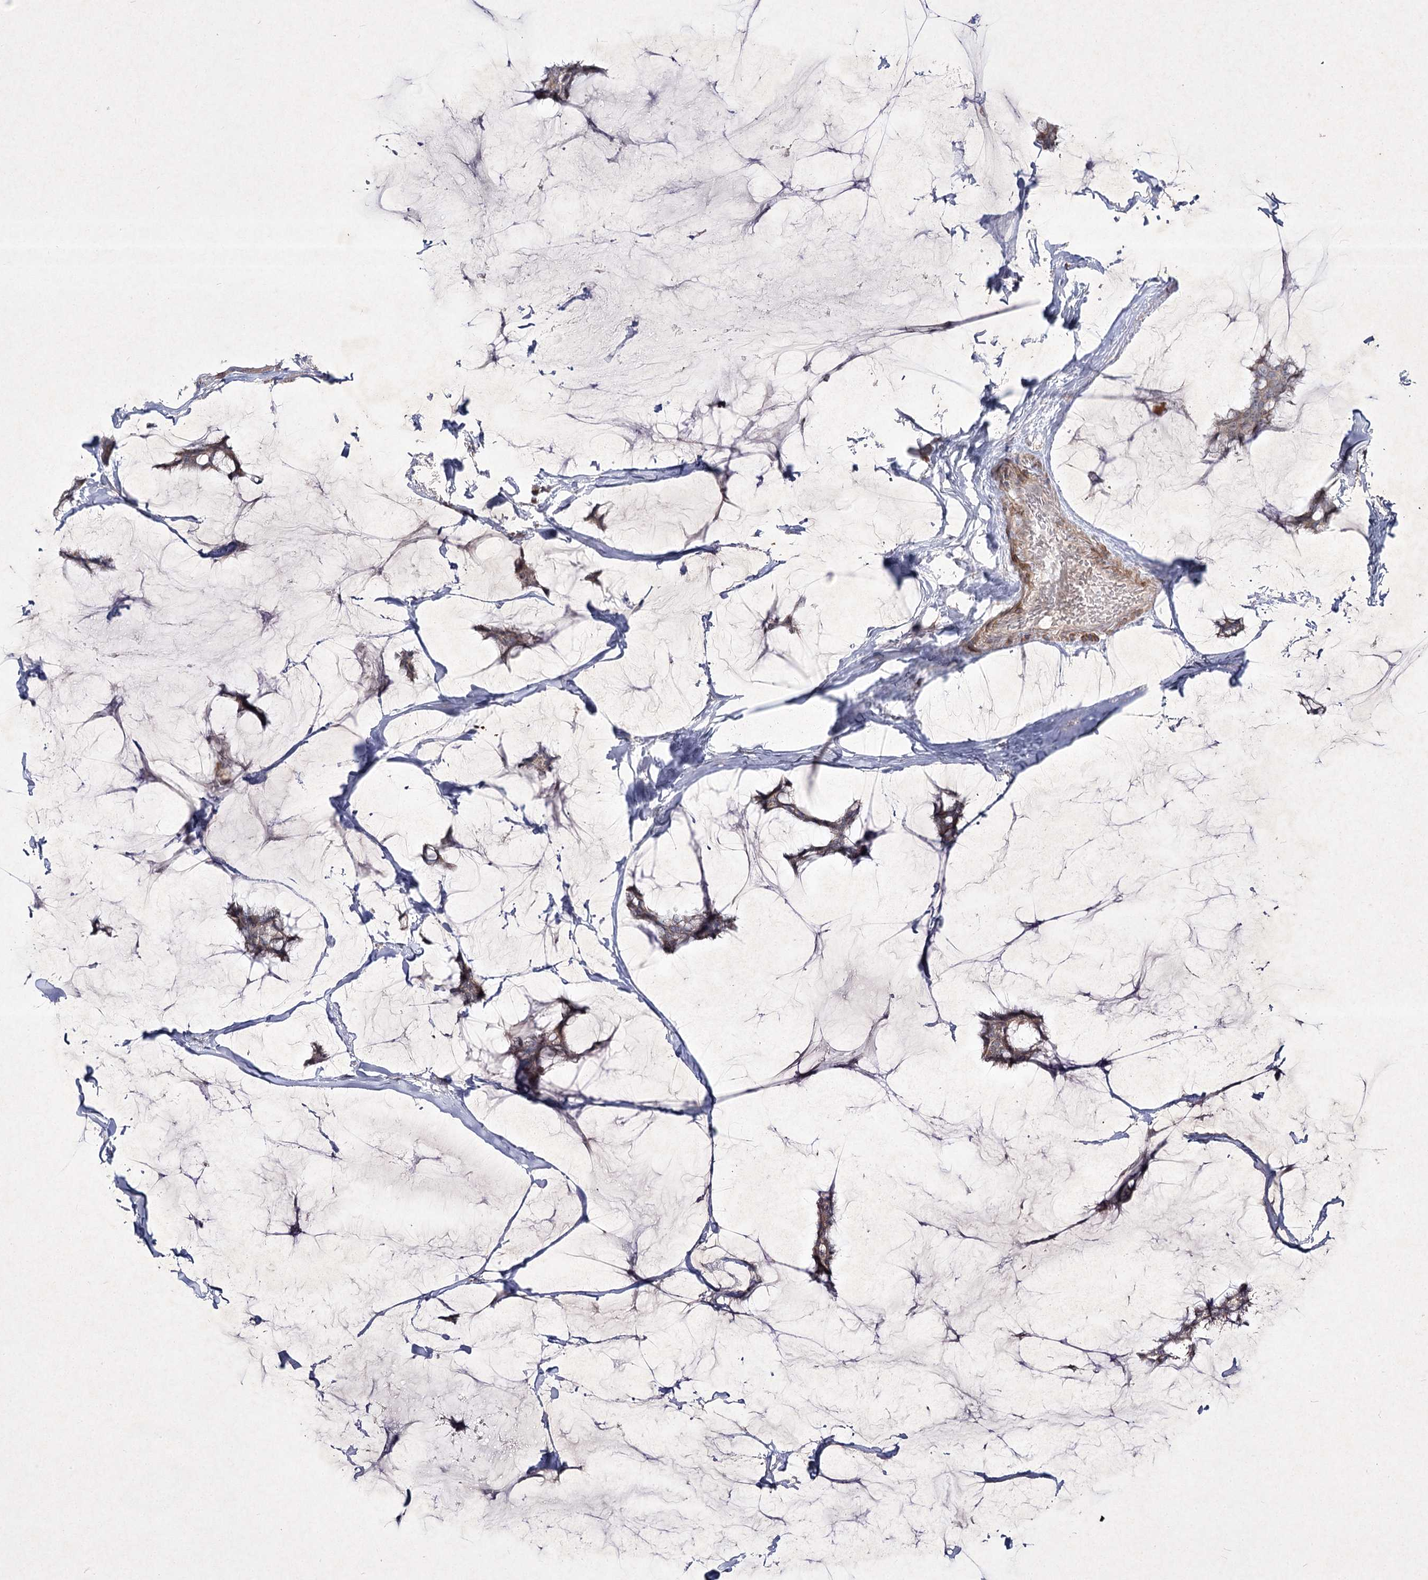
{"staining": {"intensity": "weak", "quantity": "25%-75%", "location": "cytoplasmic/membranous"}, "tissue": "breast cancer", "cell_type": "Tumor cells", "image_type": "cancer", "snomed": [{"axis": "morphology", "description": "Duct carcinoma"}, {"axis": "topography", "description": "Breast"}], "caption": "DAB (3,3'-diaminobenzidine) immunohistochemical staining of human breast cancer (infiltrating ductal carcinoma) exhibits weak cytoplasmic/membranous protein staining in about 25%-75% of tumor cells.", "gene": "CIB2", "patient": {"sex": "female", "age": 93}}